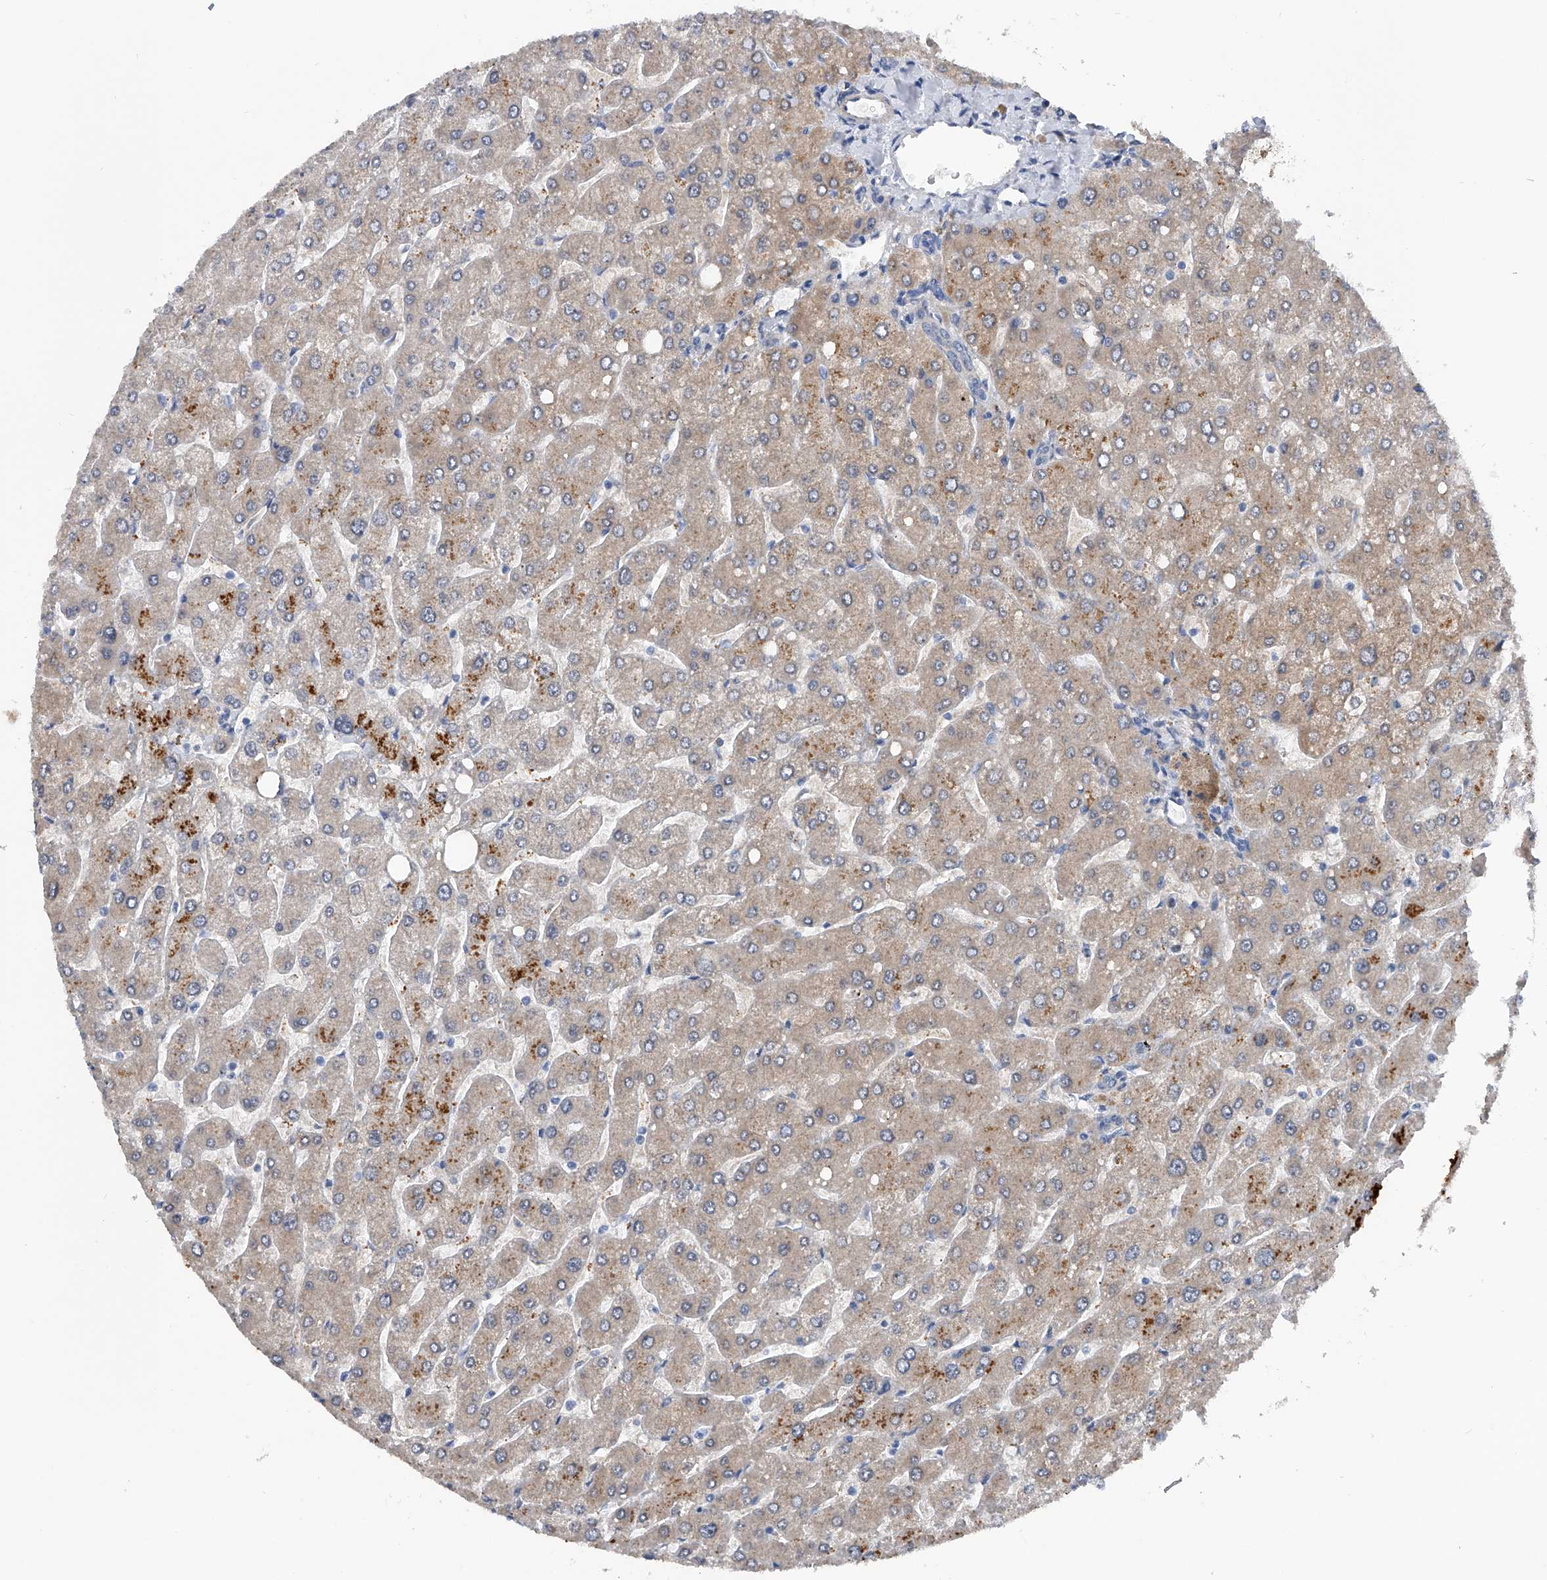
{"staining": {"intensity": "negative", "quantity": "none", "location": "none"}, "tissue": "liver", "cell_type": "Cholangiocytes", "image_type": "normal", "snomed": [{"axis": "morphology", "description": "Normal tissue, NOS"}, {"axis": "topography", "description": "Liver"}], "caption": "Photomicrograph shows no protein staining in cholangiocytes of unremarkable liver. The staining is performed using DAB brown chromogen with nuclei counter-stained in using hematoxylin.", "gene": "PGM3", "patient": {"sex": "male", "age": 55}}